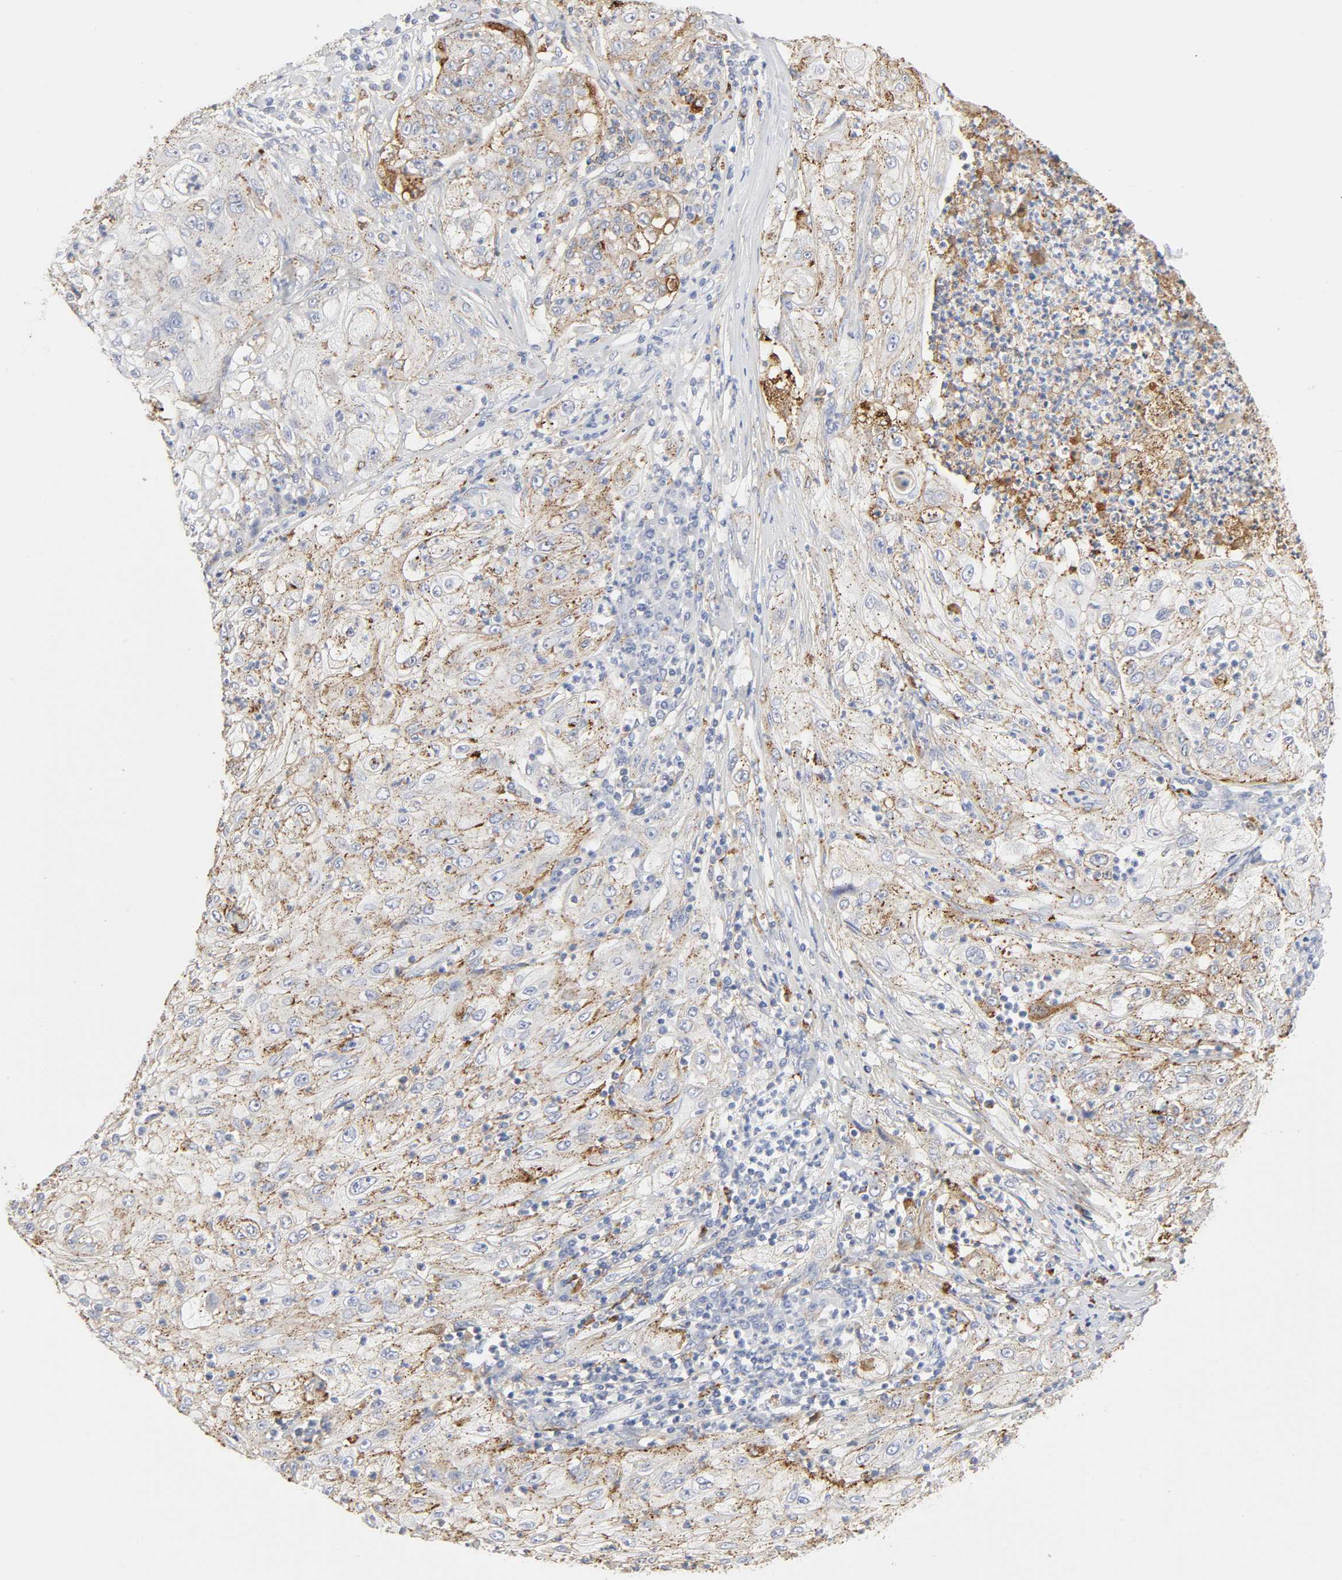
{"staining": {"intensity": "moderate", "quantity": "25%-75%", "location": "cytoplasmic/membranous"}, "tissue": "lung cancer", "cell_type": "Tumor cells", "image_type": "cancer", "snomed": [{"axis": "morphology", "description": "Inflammation, NOS"}, {"axis": "morphology", "description": "Squamous cell carcinoma, NOS"}, {"axis": "topography", "description": "Lymph node"}, {"axis": "topography", "description": "Soft tissue"}, {"axis": "topography", "description": "Lung"}], "caption": "IHC micrograph of neoplastic tissue: human lung cancer stained using immunohistochemistry exhibits medium levels of moderate protein expression localized specifically in the cytoplasmic/membranous of tumor cells, appearing as a cytoplasmic/membranous brown color.", "gene": "MAGEB17", "patient": {"sex": "male", "age": 66}}